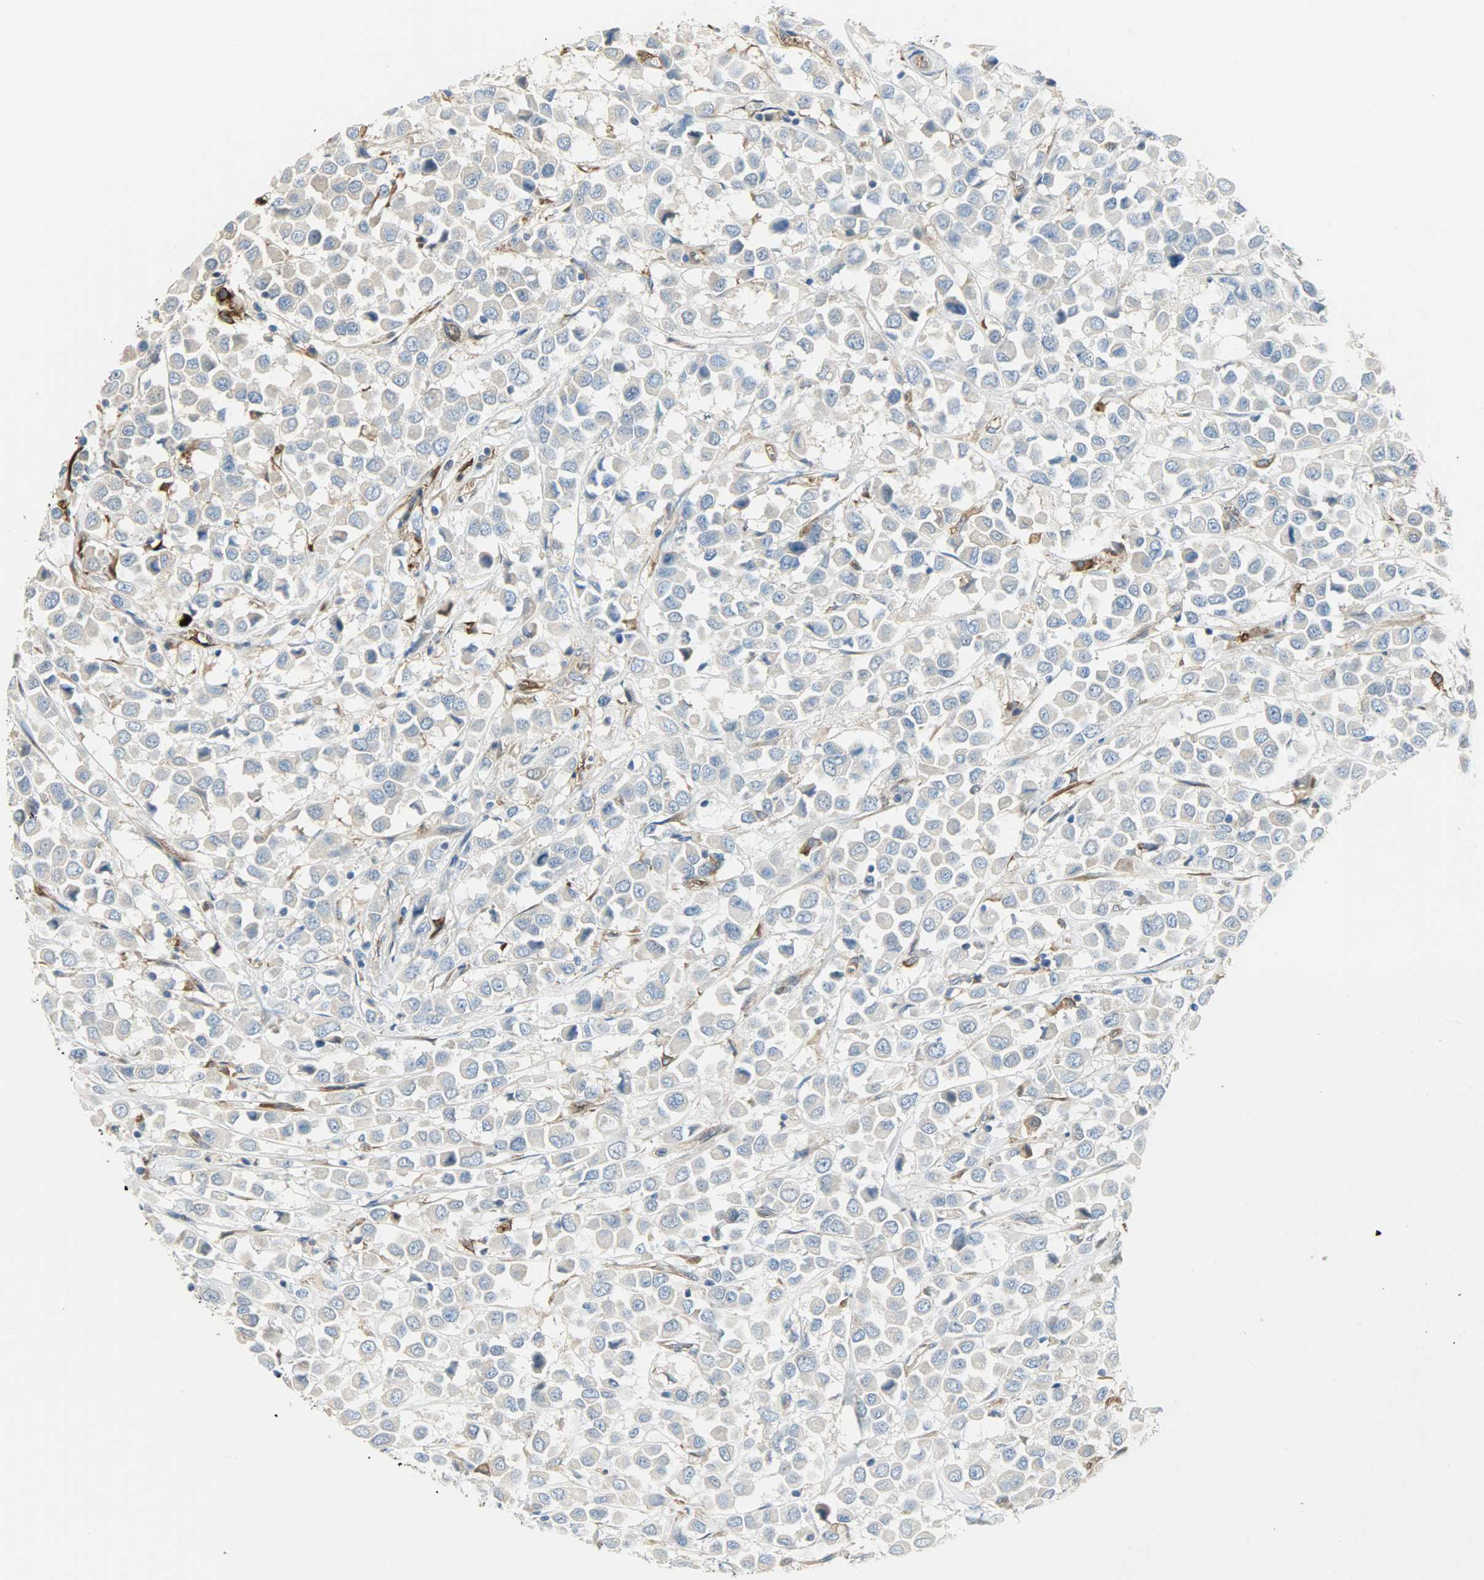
{"staining": {"intensity": "weak", "quantity": ">75%", "location": "cytoplasmic/membranous"}, "tissue": "breast cancer", "cell_type": "Tumor cells", "image_type": "cancer", "snomed": [{"axis": "morphology", "description": "Duct carcinoma"}, {"axis": "topography", "description": "Breast"}], "caption": "Tumor cells show low levels of weak cytoplasmic/membranous expression in approximately >75% of cells in breast cancer. (Brightfield microscopy of DAB IHC at high magnification).", "gene": "WARS1", "patient": {"sex": "female", "age": 61}}